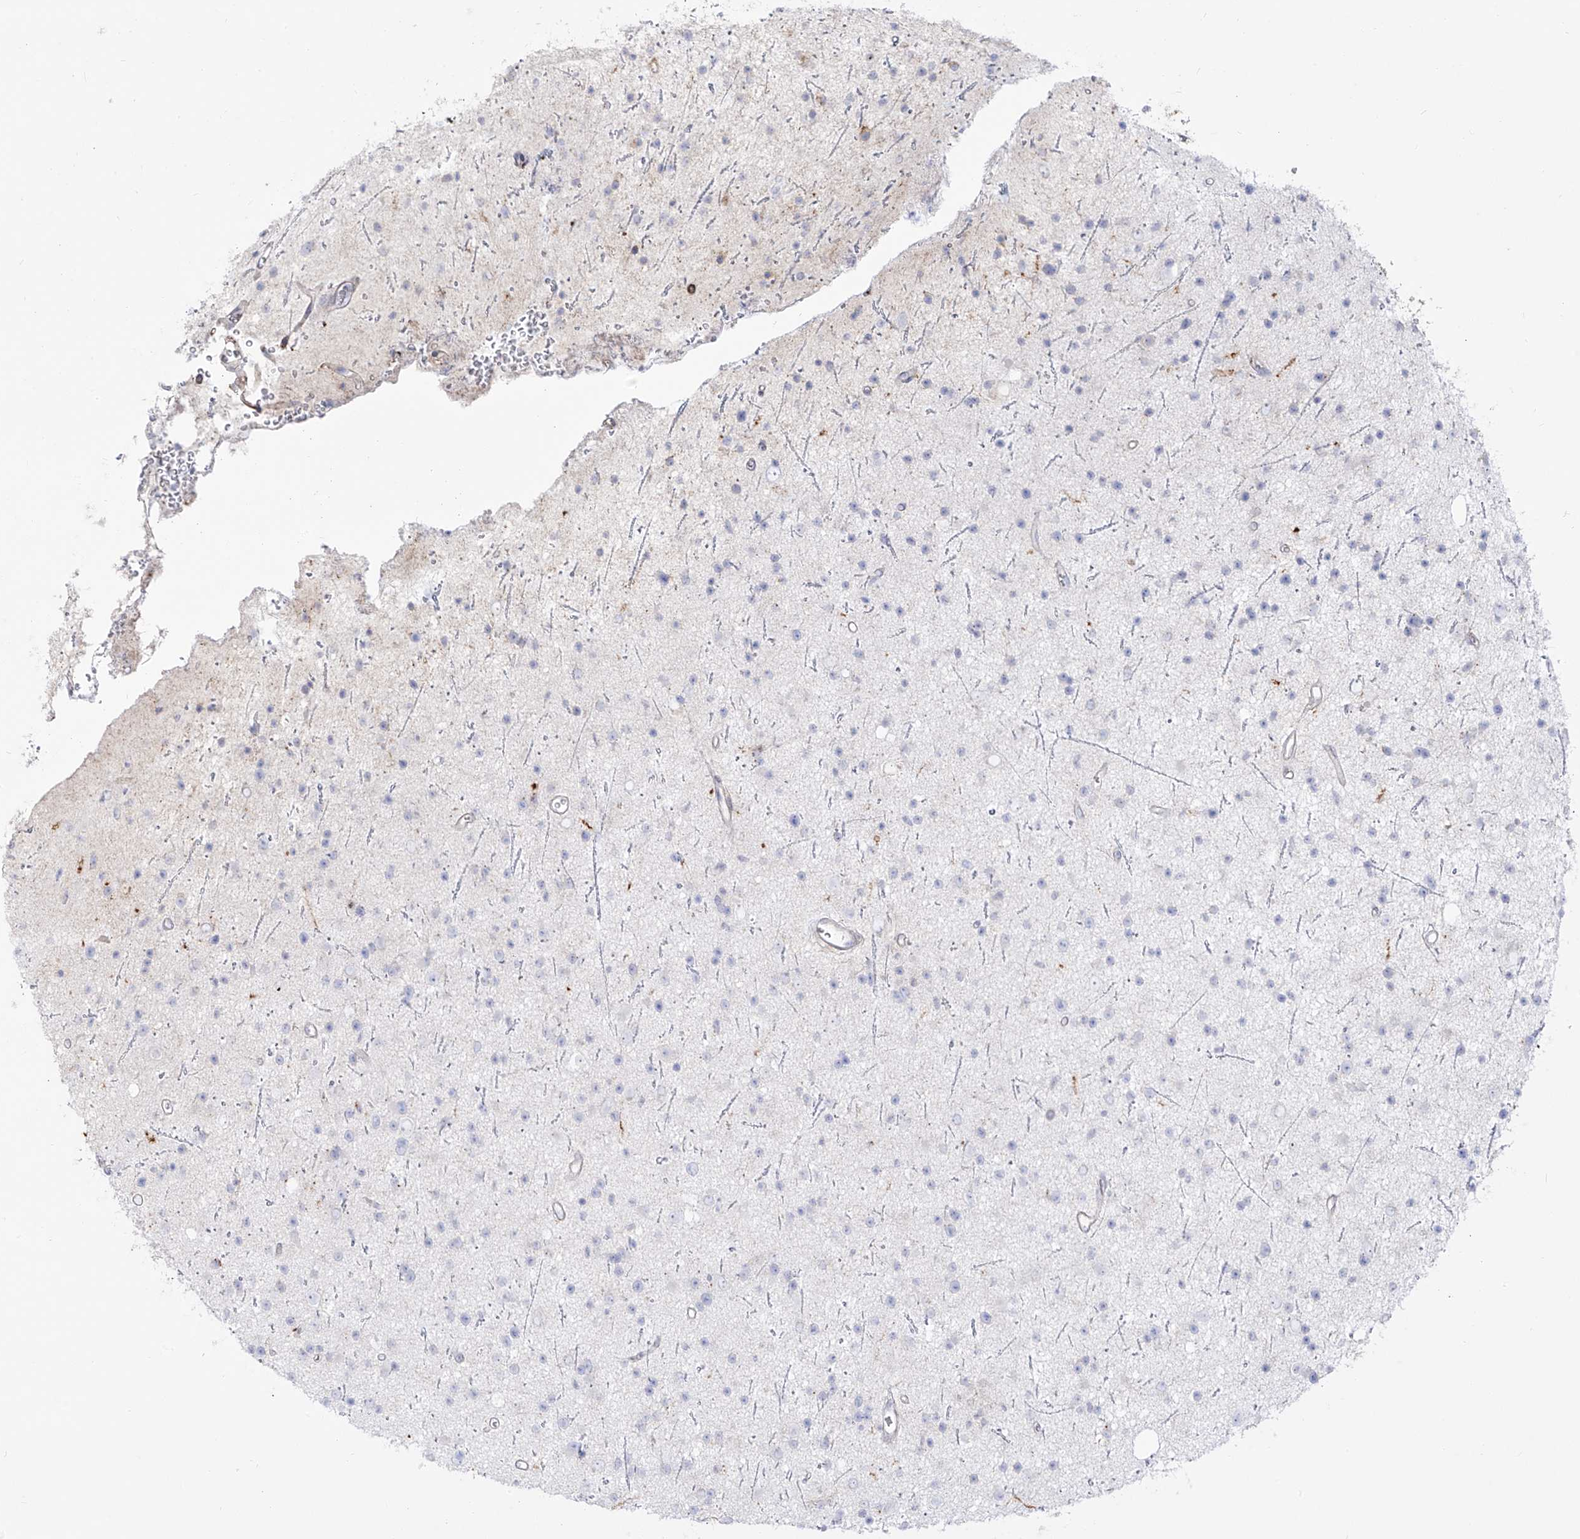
{"staining": {"intensity": "negative", "quantity": "none", "location": "none"}, "tissue": "glioma", "cell_type": "Tumor cells", "image_type": "cancer", "snomed": [{"axis": "morphology", "description": "Glioma, malignant, Low grade"}, {"axis": "topography", "description": "Cerebral cortex"}], "caption": "Tumor cells are negative for protein expression in human malignant low-grade glioma.", "gene": "ZGRF1", "patient": {"sex": "female", "age": 39}}